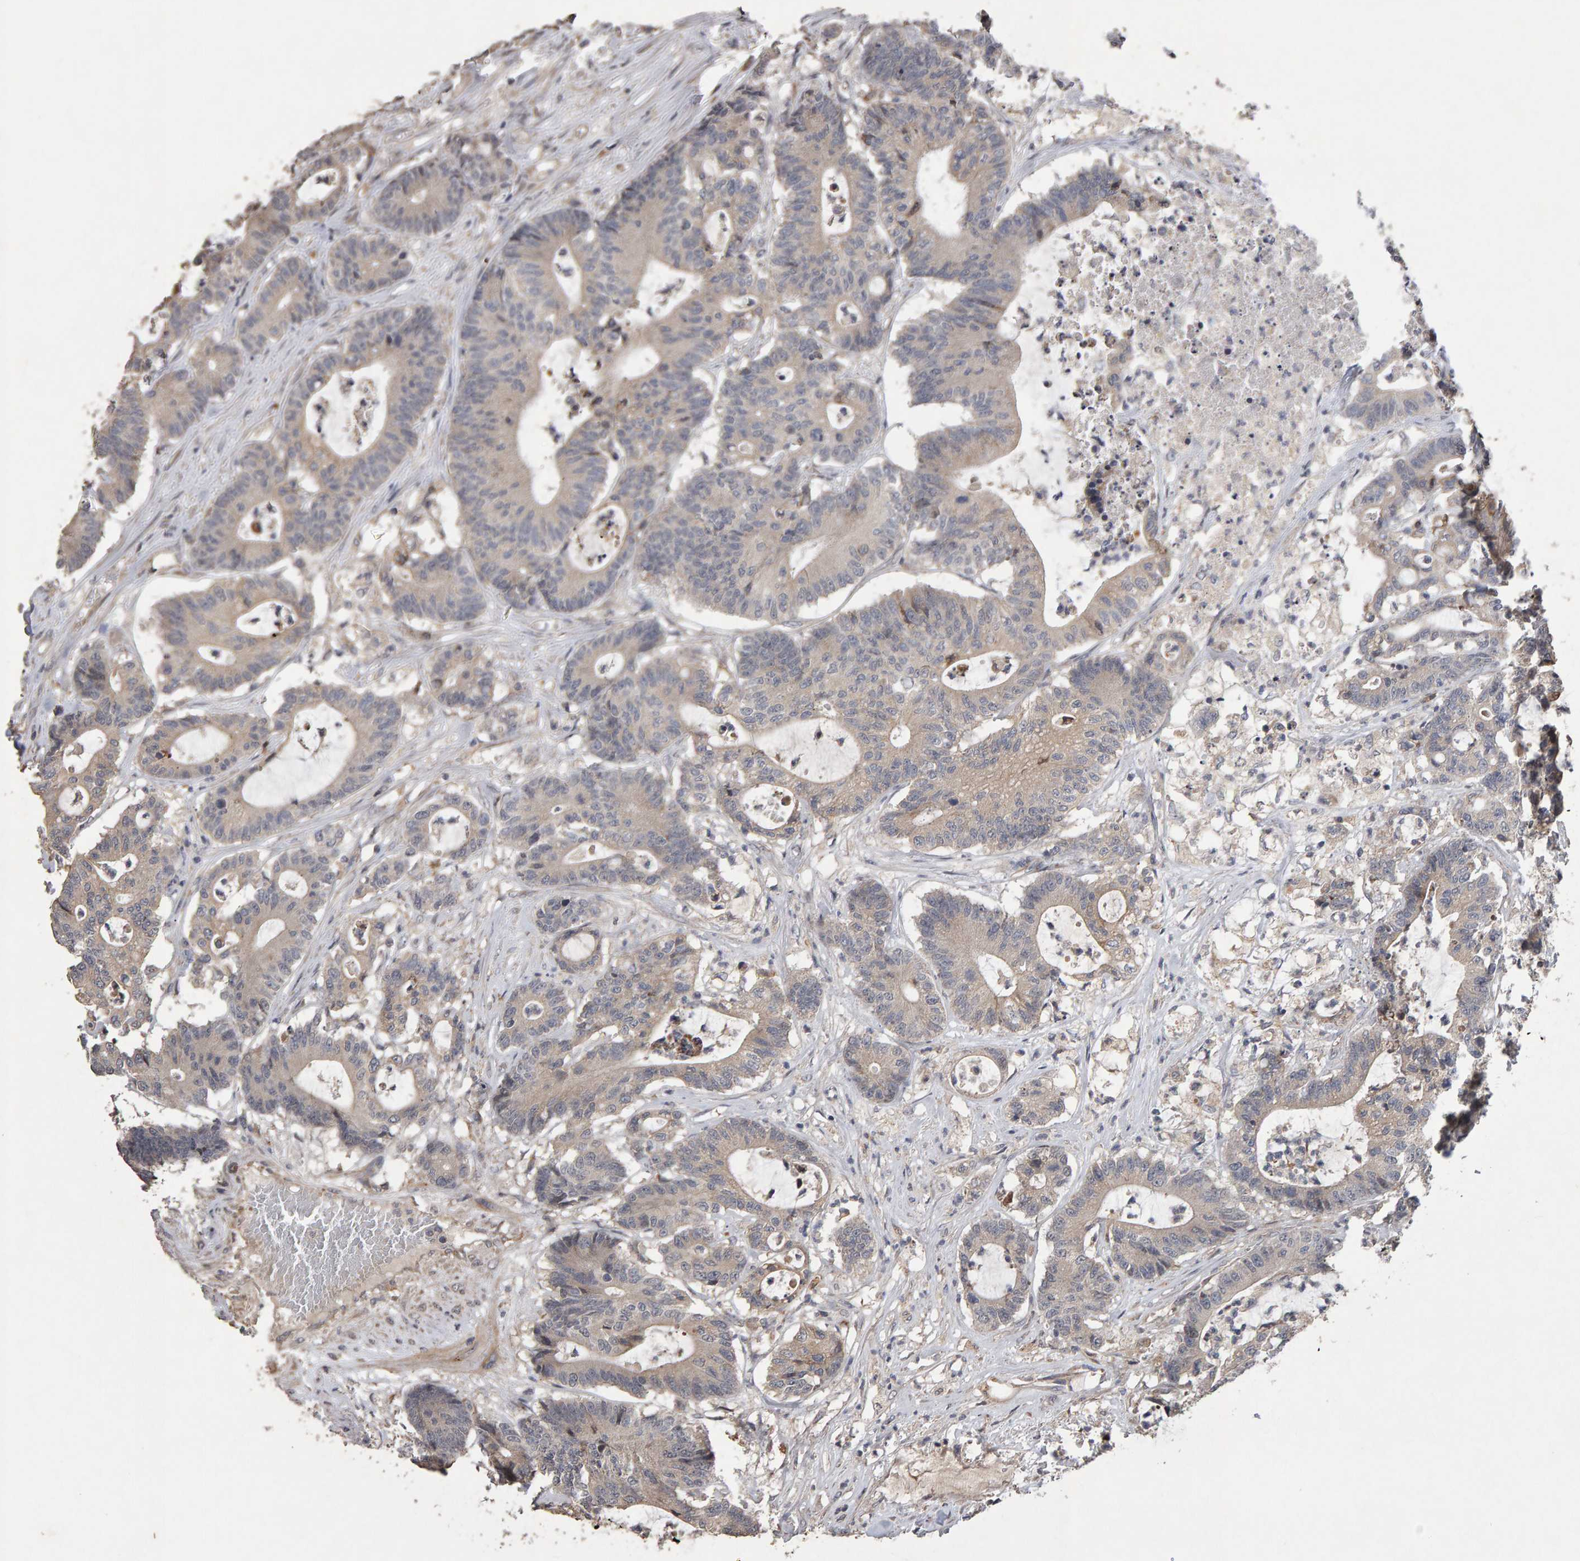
{"staining": {"intensity": "weak", "quantity": "25%-75%", "location": "cytoplasmic/membranous"}, "tissue": "colorectal cancer", "cell_type": "Tumor cells", "image_type": "cancer", "snomed": [{"axis": "morphology", "description": "Adenocarcinoma, NOS"}, {"axis": "topography", "description": "Colon"}], "caption": "Immunohistochemical staining of colorectal cancer reveals low levels of weak cytoplasmic/membranous positivity in approximately 25%-75% of tumor cells. (brown staining indicates protein expression, while blue staining denotes nuclei).", "gene": "COASY", "patient": {"sex": "female", "age": 84}}